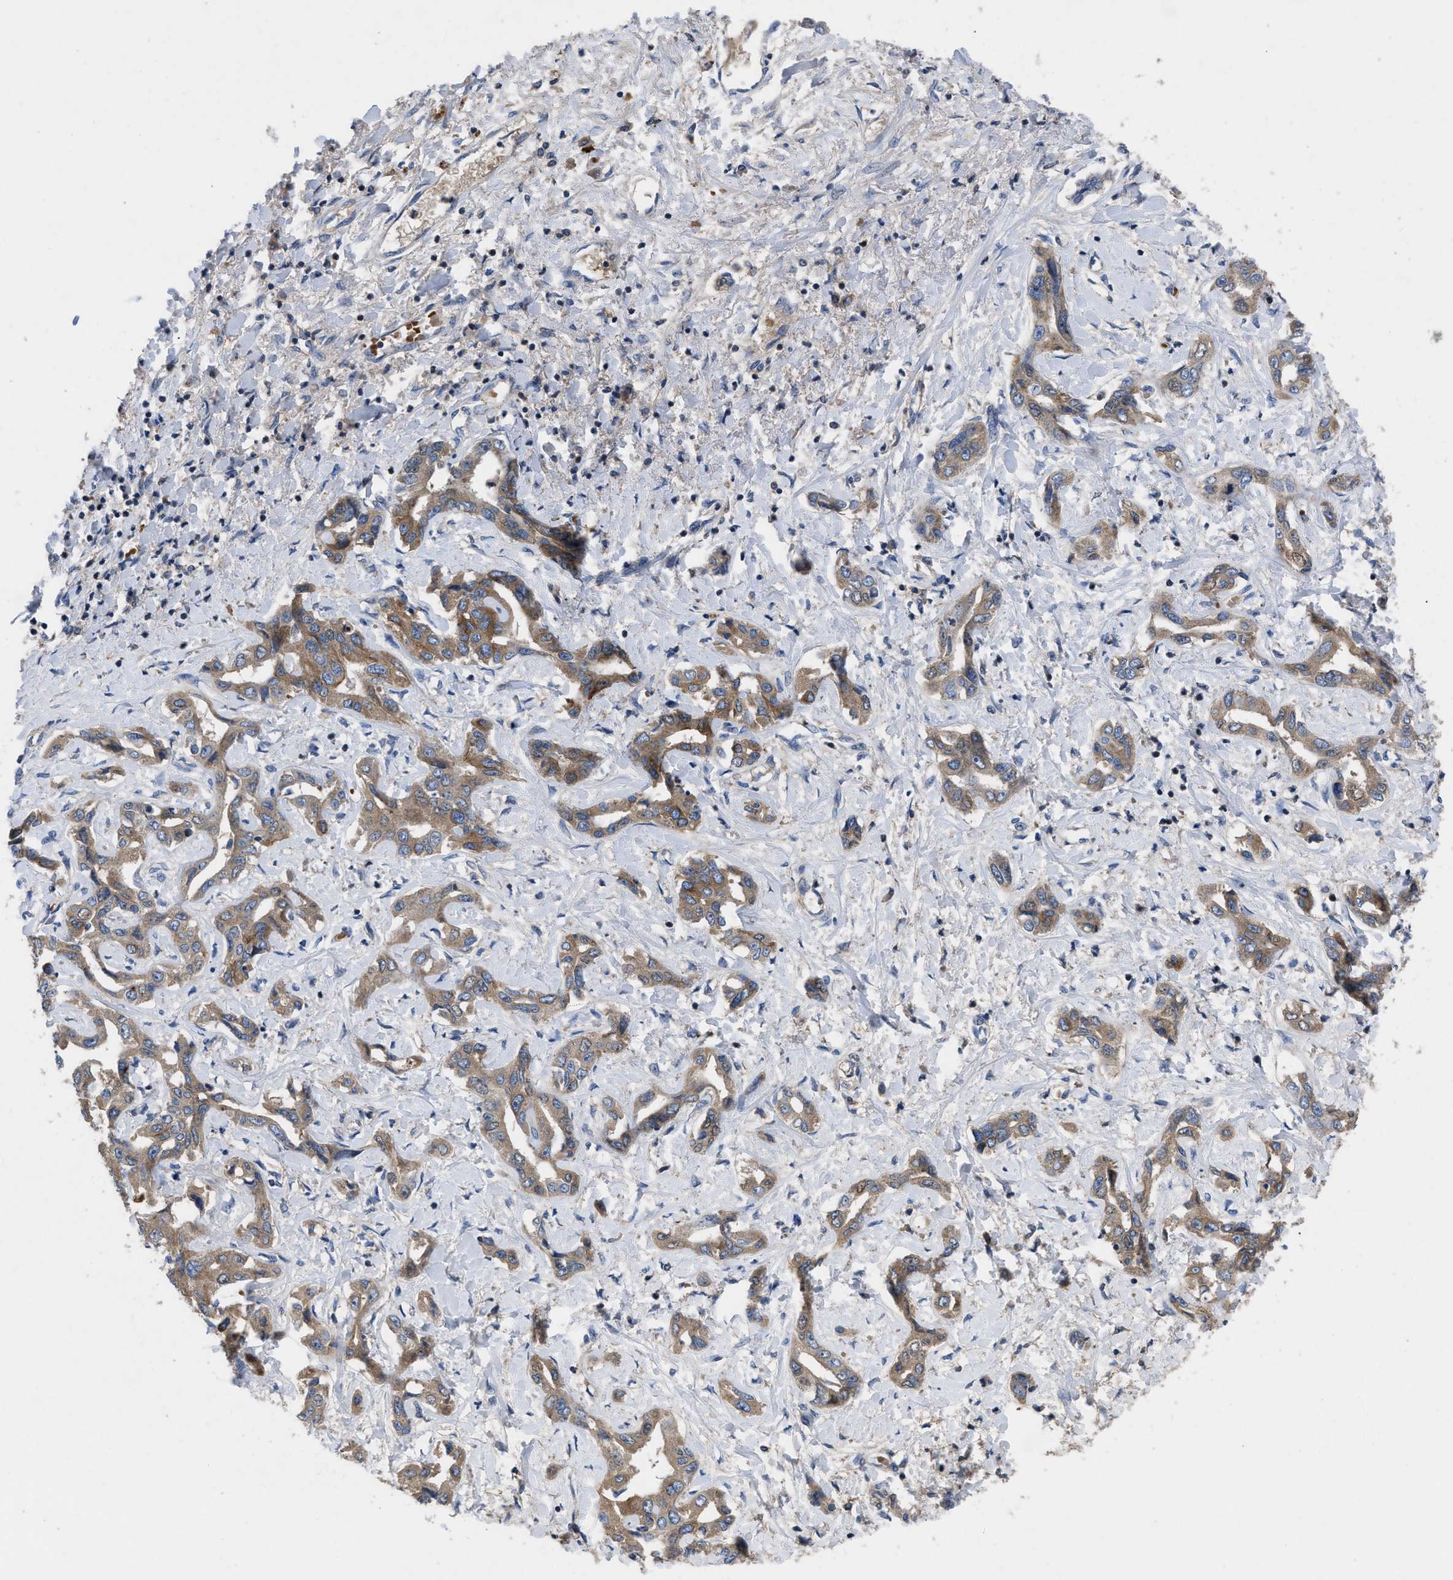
{"staining": {"intensity": "moderate", "quantity": ">75%", "location": "cytoplasmic/membranous"}, "tissue": "liver cancer", "cell_type": "Tumor cells", "image_type": "cancer", "snomed": [{"axis": "morphology", "description": "Cholangiocarcinoma"}, {"axis": "topography", "description": "Liver"}], "caption": "Protein expression analysis of human liver cancer (cholangiocarcinoma) reveals moderate cytoplasmic/membranous positivity in approximately >75% of tumor cells.", "gene": "YBEY", "patient": {"sex": "male", "age": 59}}